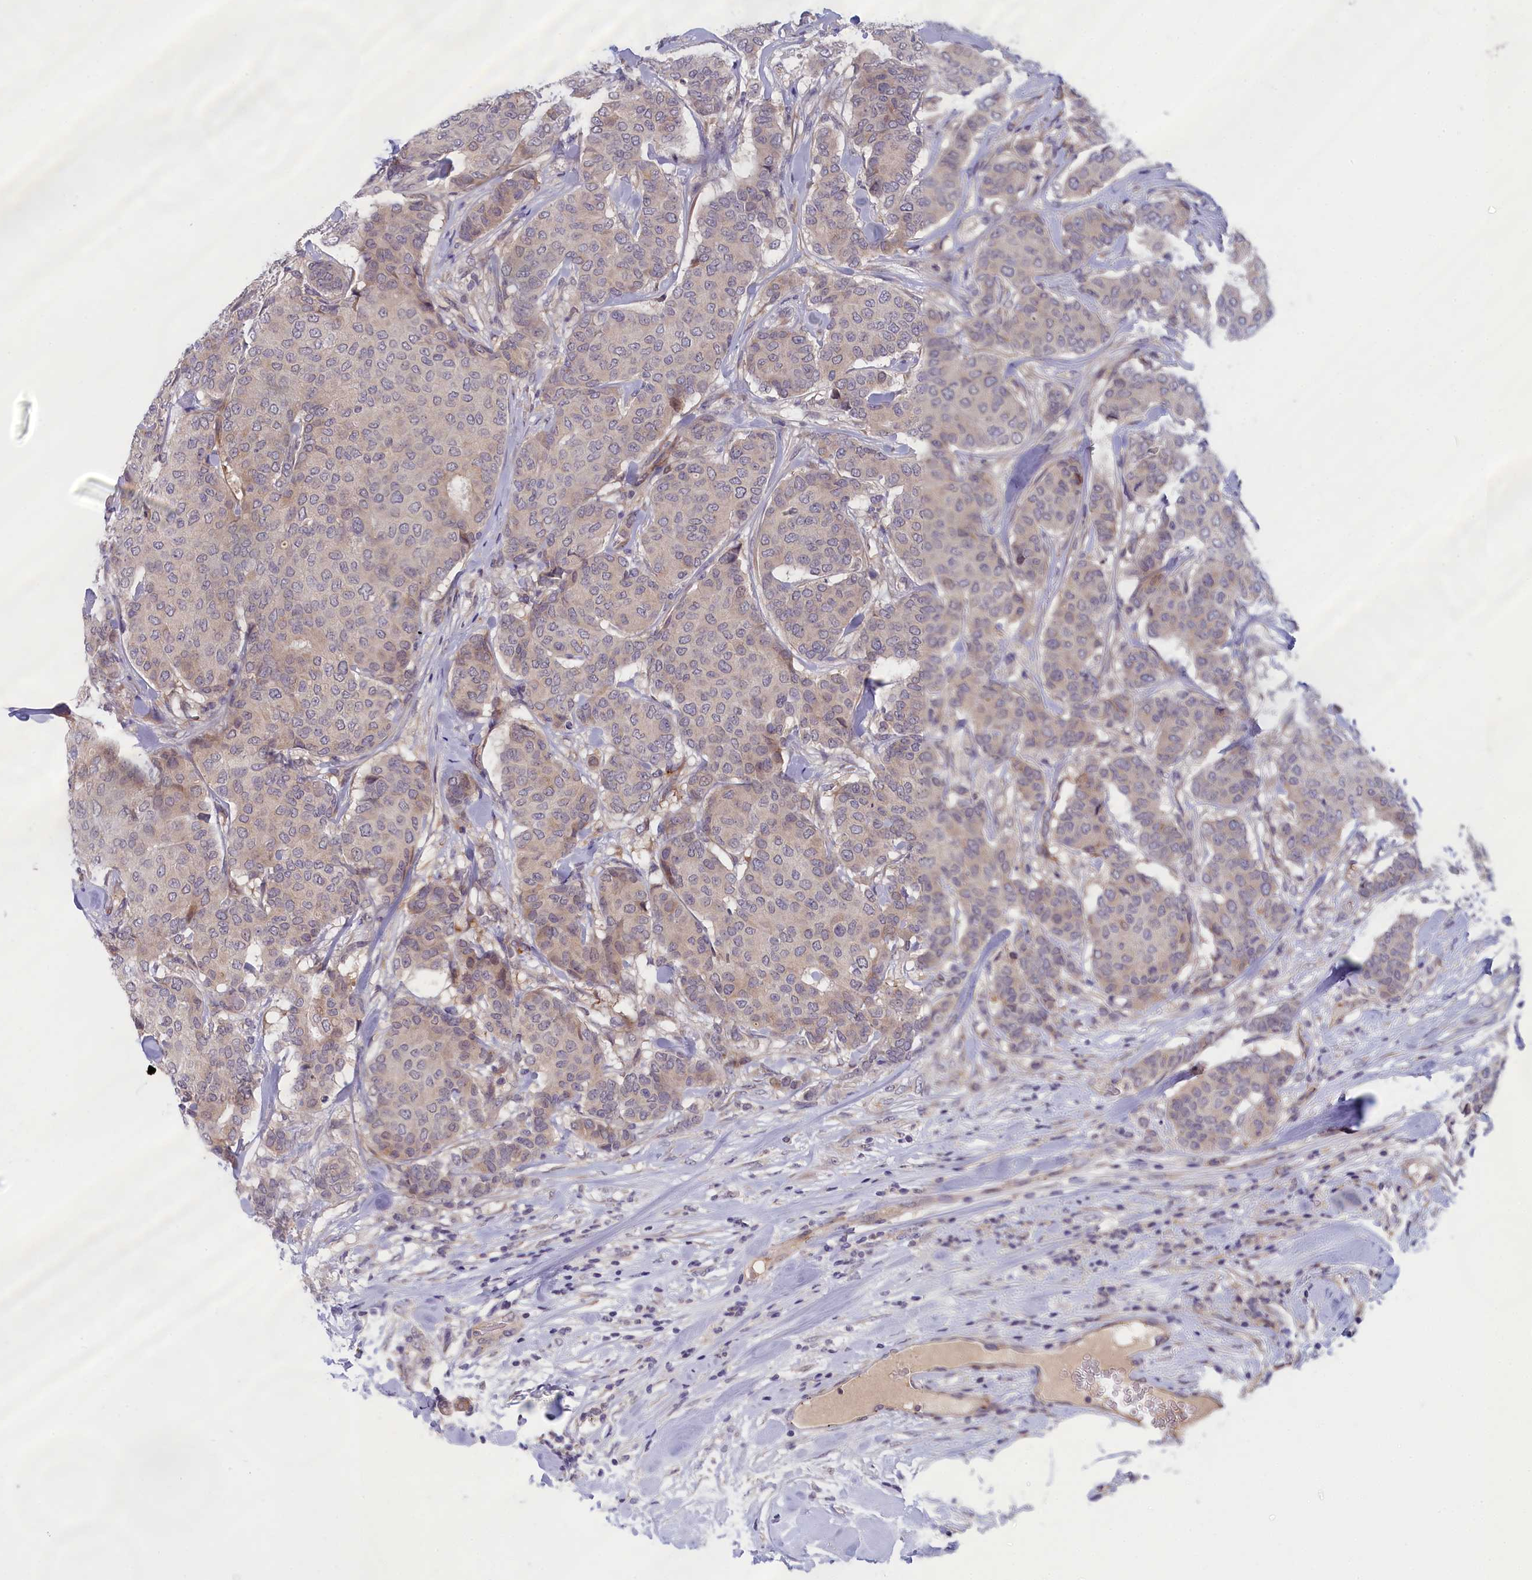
{"staining": {"intensity": "weak", "quantity": "<25%", "location": "cytoplasmic/membranous"}, "tissue": "breast cancer", "cell_type": "Tumor cells", "image_type": "cancer", "snomed": [{"axis": "morphology", "description": "Duct carcinoma"}, {"axis": "topography", "description": "Breast"}], "caption": "Tumor cells are negative for protein expression in human breast invasive ductal carcinoma. (DAB (3,3'-diaminobenzidine) immunohistochemistry (IHC) with hematoxylin counter stain).", "gene": "IGFALS", "patient": {"sex": "female", "age": 75}}